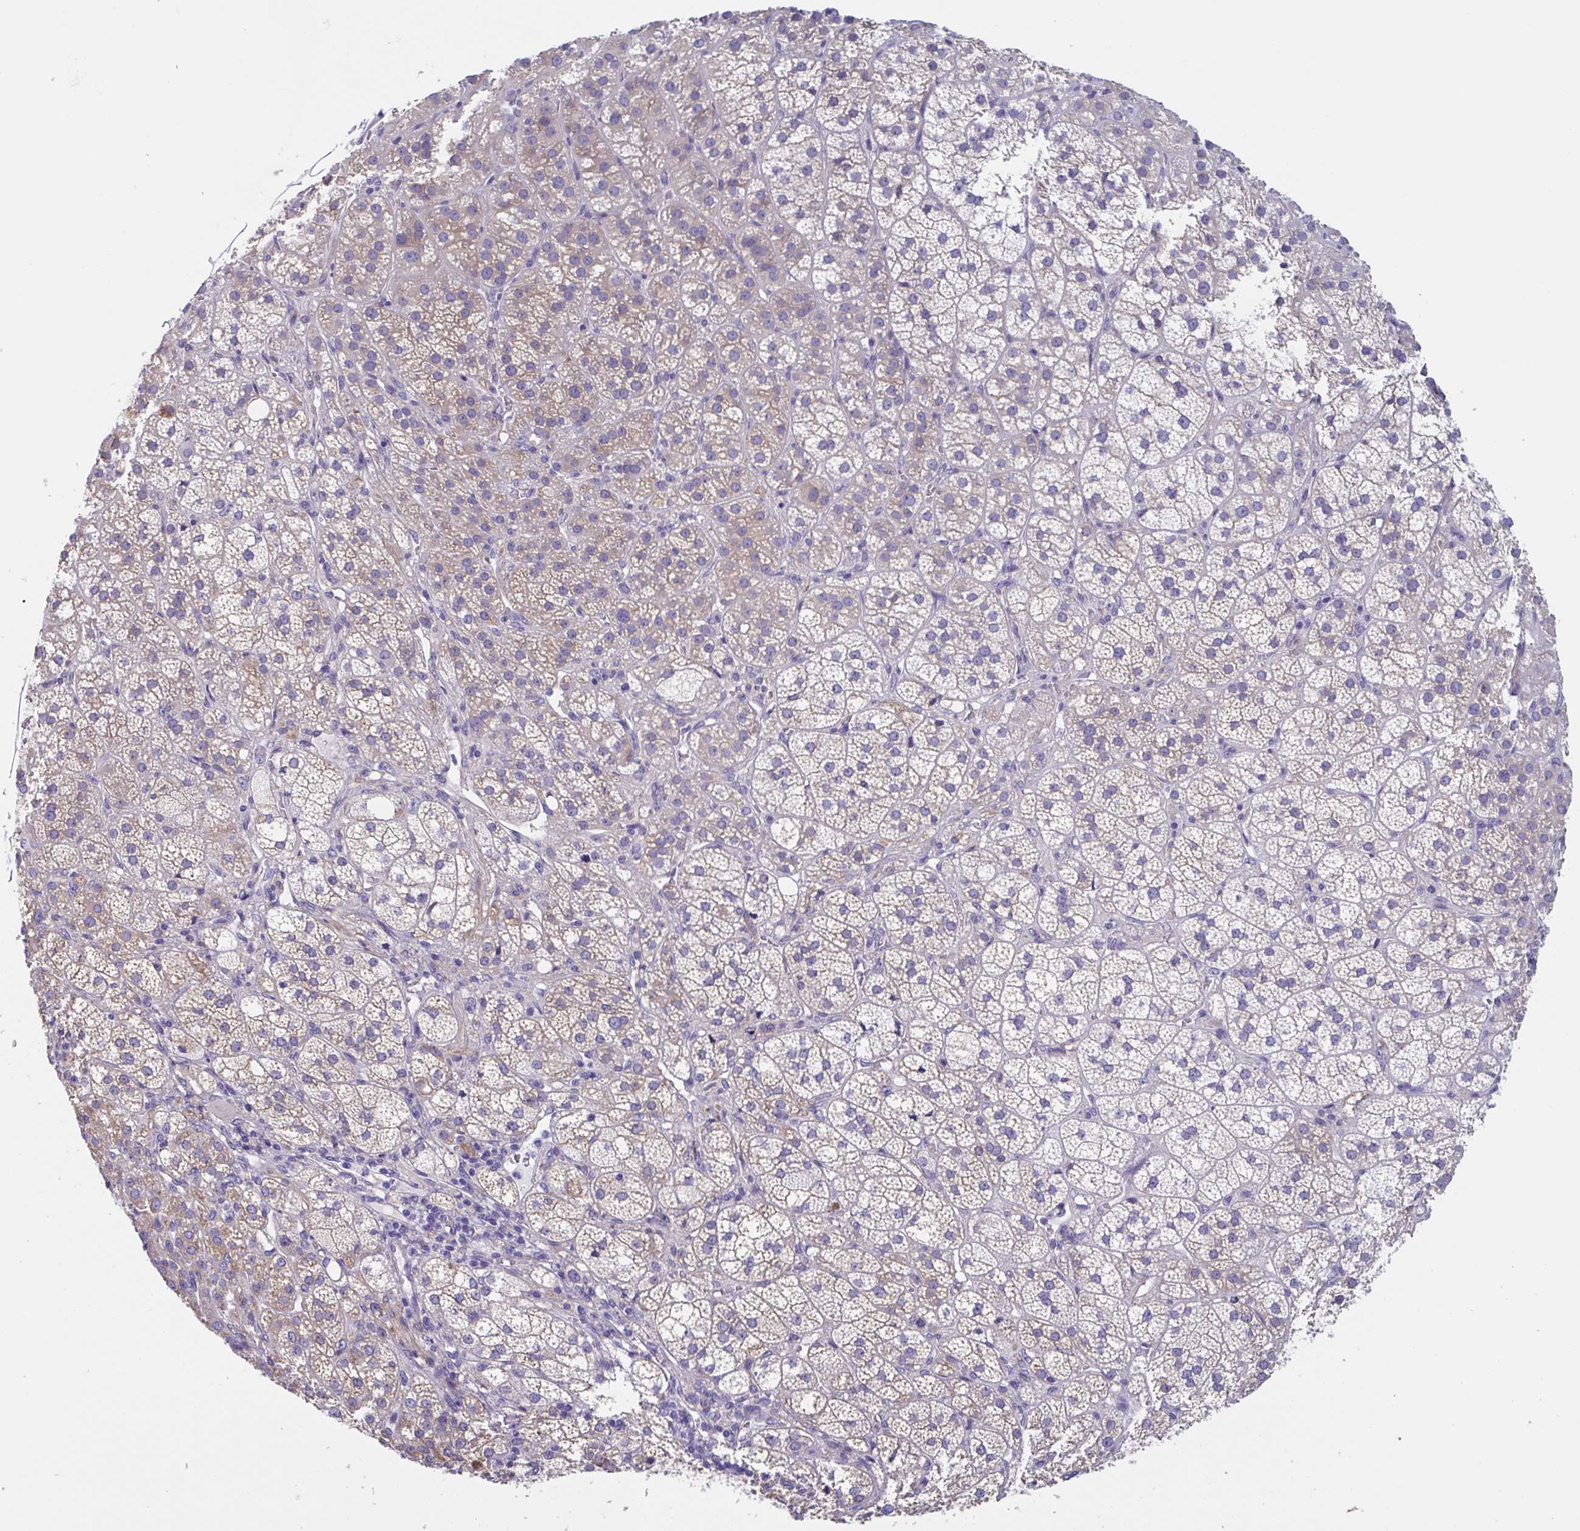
{"staining": {"intensity": "moderate", "quantity": "<25%", "location": "cytoplasmic/membranous"}, "tissue": "adrenal gland", "cell_type": "Glandular cells", "image_type": "normal", "snomed": [{"axis": "morphology", "description": "Normal tissue, NOS"}, {"axis": "topography", "description": "Adrenal gland"}], "caption": "Protein analysis of normal adrenal gland demonstrates moderate cytoplasmic/membranous positivity in approximately <25% of glandular cells. The staining was performed using DAB (3,3'-diaminobenzidine), with brown indicating positive protein expression. Nuclei are stained blue with hematoxylin.", "gene": "LPIN3", "patient": {"sex": "female", "age": 60}}